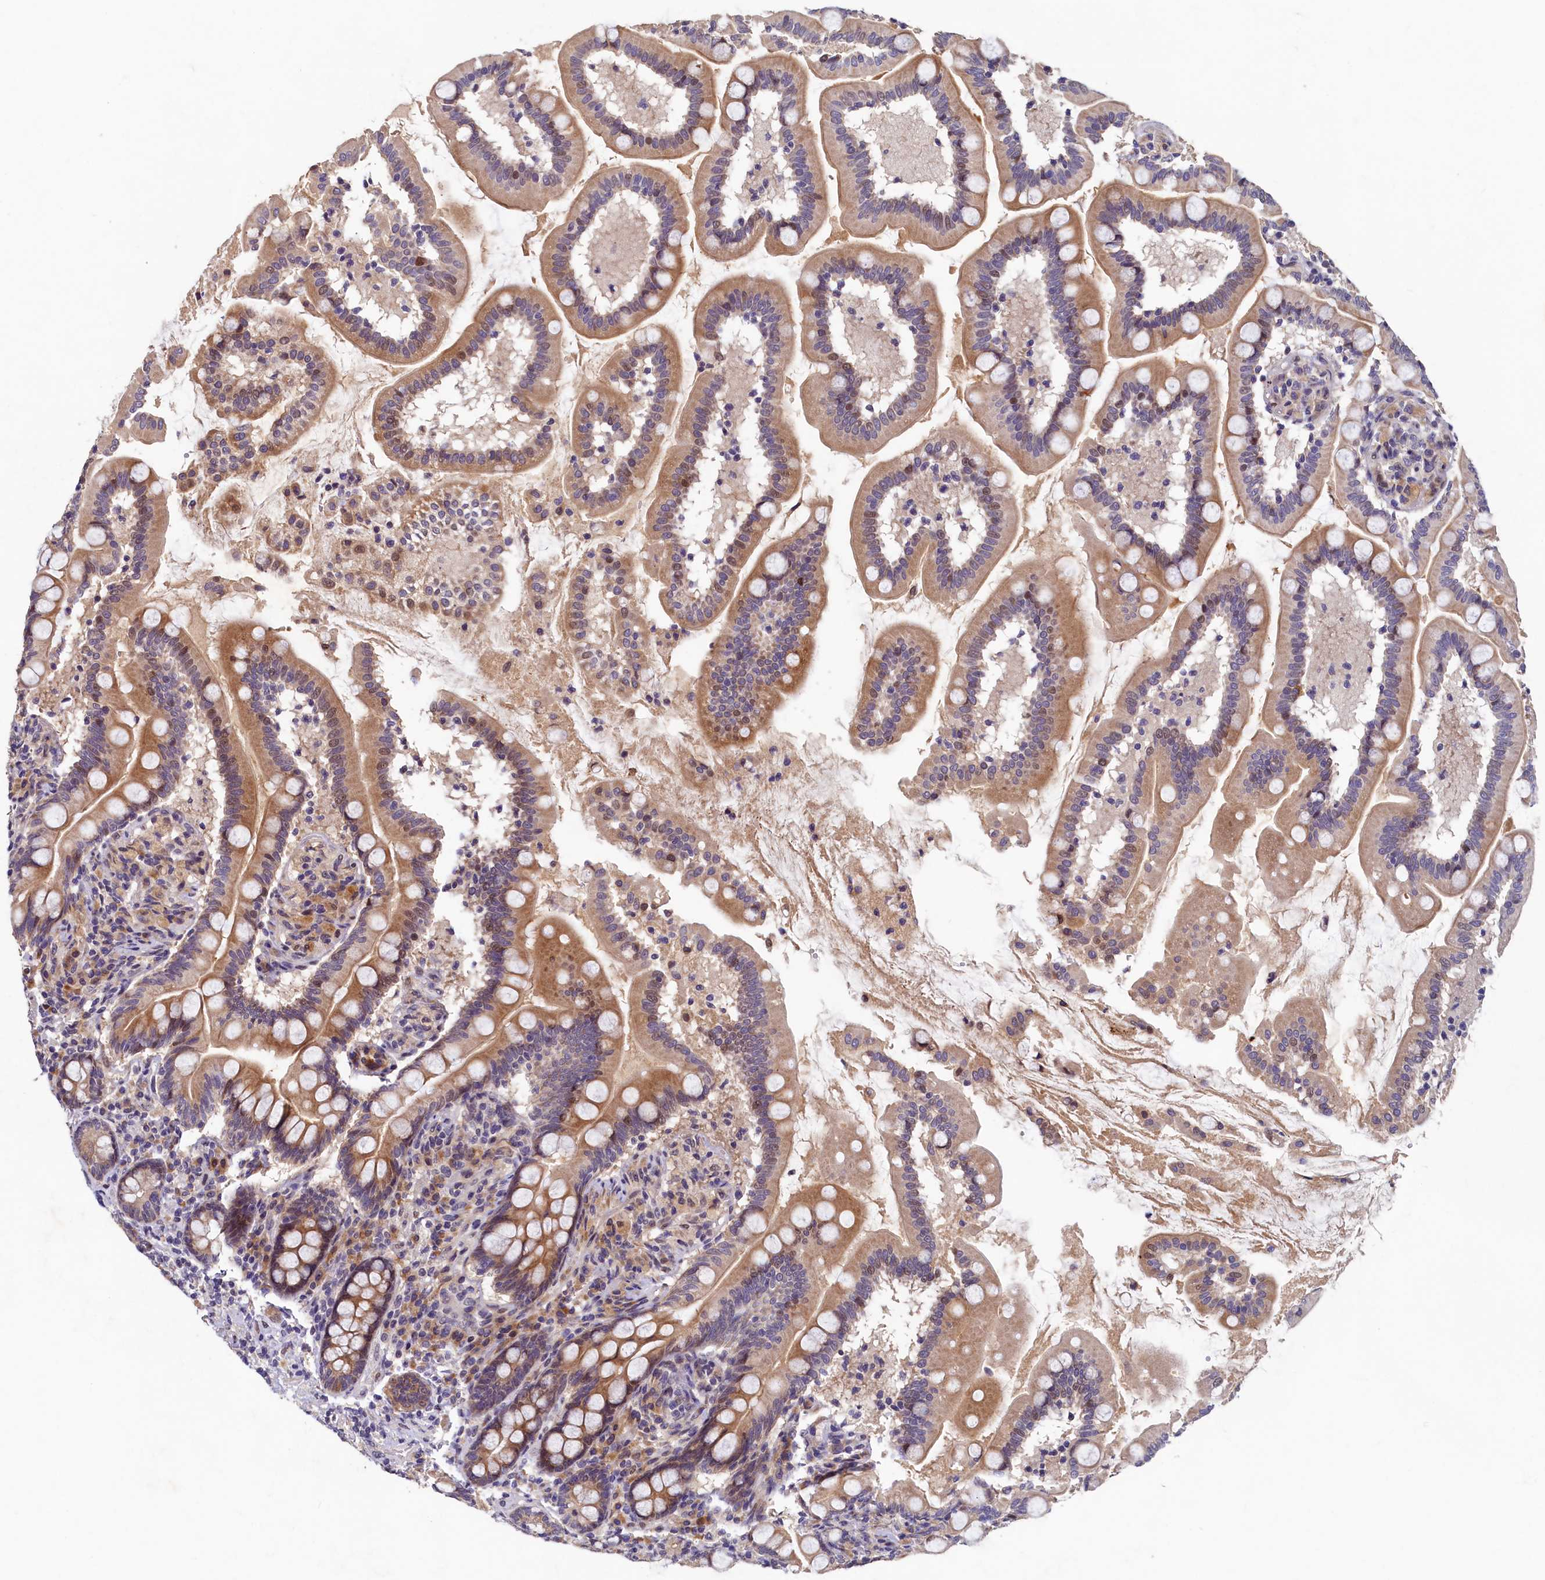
{"staining": {"intensity": "moderate", "quantity": ">75%", "location": "cytoplasmic/membranous"}, "tissue": "small intestine", "cell_type": "Glandular cells", "image_type": "normal", "snomed": [{"axis": "morphology", "description": "Normal tissue, NOS"}, {"axis": "topography", "description": "Small intestine"}], "caption": "Immunohistochemical staining of unremarkable human small intestine reveals medium levels of moderate cytoplasmic/membranous staining in about >75% of glandular cells. Immunohistochemistry stains the protein of interest in brown and the nuclei are stained blue.", "gene": "LATS2", "patient": {"sex": "female", "age": 64}}